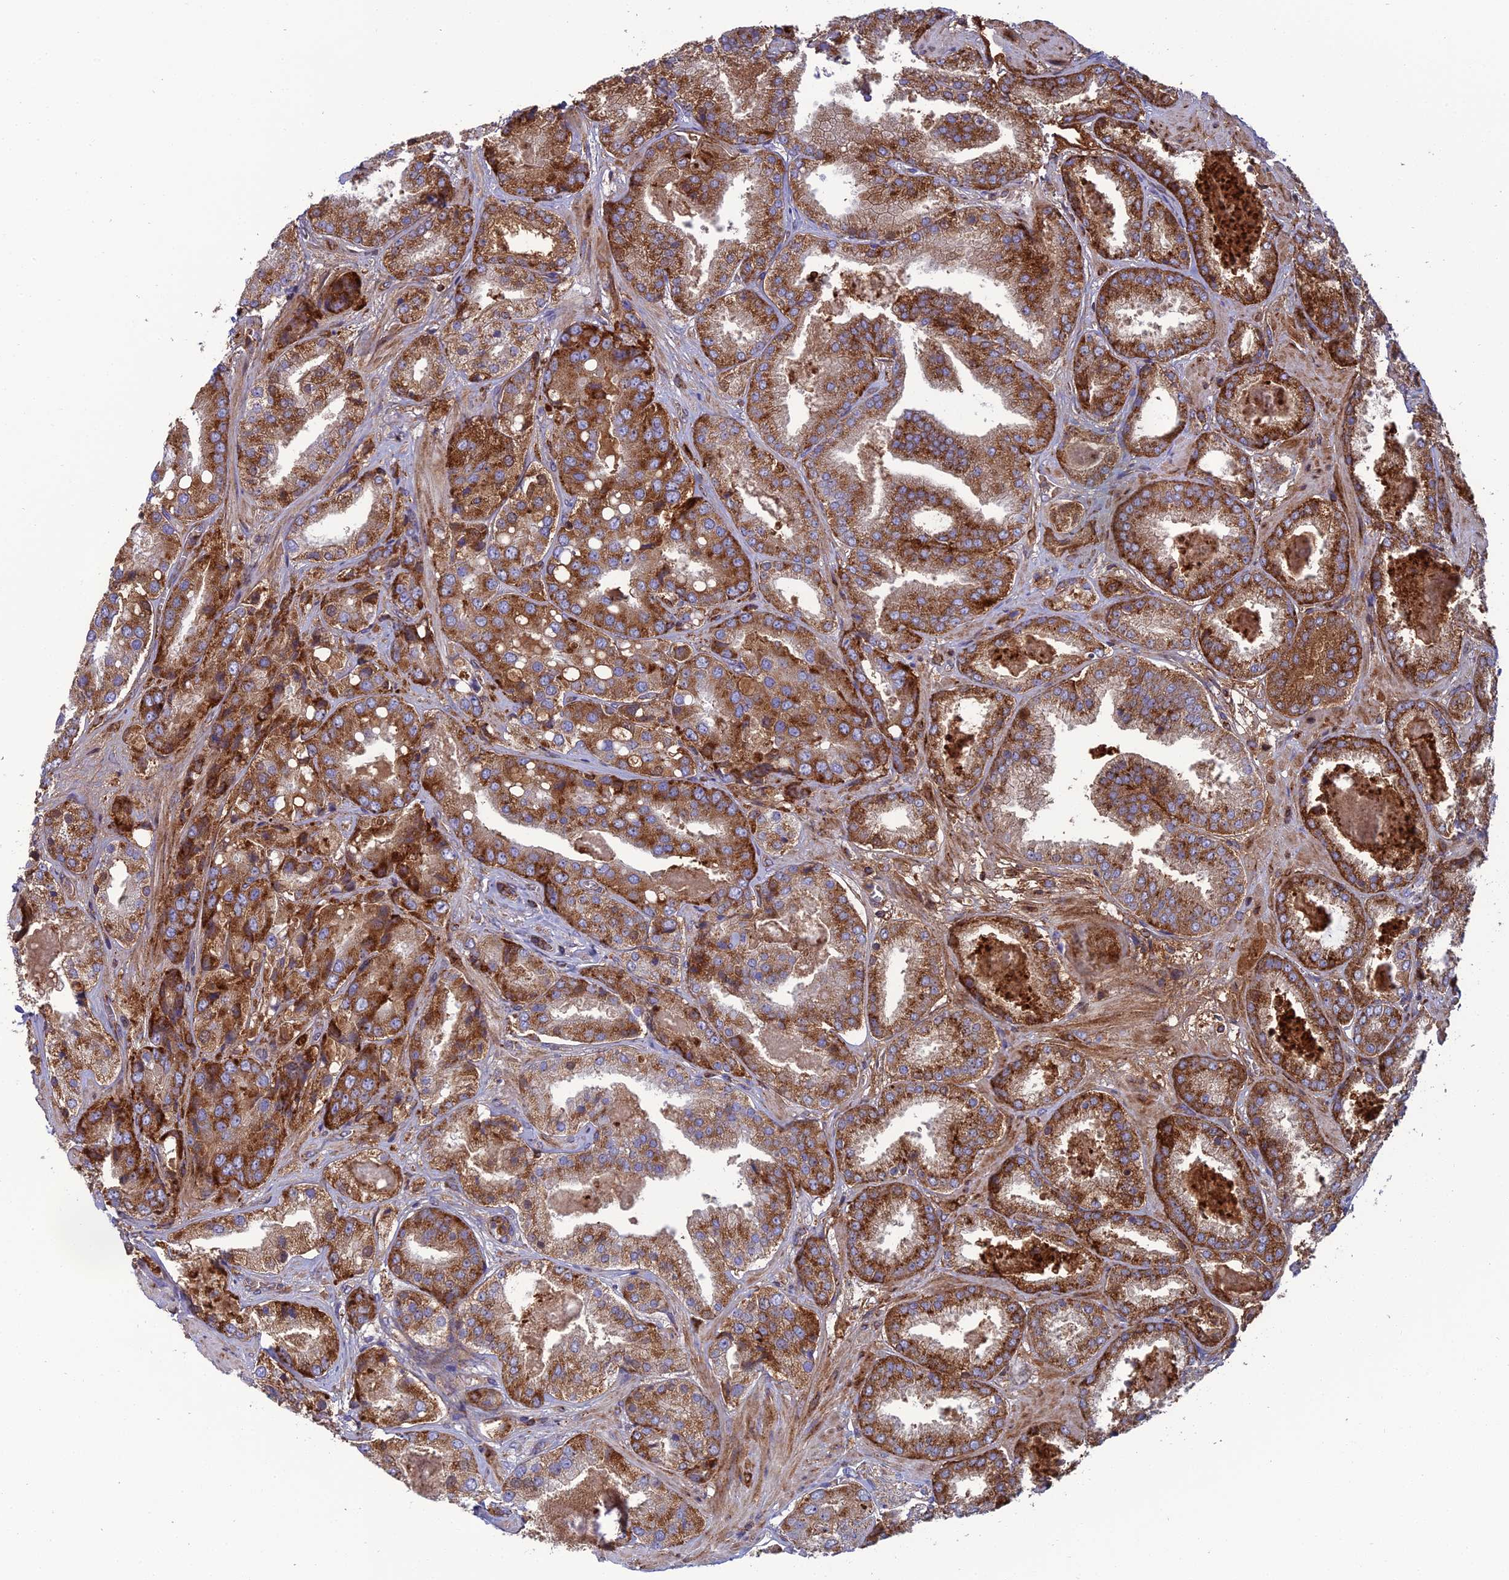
{"staining": {"intensity": "strong", "quantity": ">75%", "location": "cytoplasmic/membranous"}, "tissue": "prostate cancer", "cell_type": "Tumor cells", "image_type": "cancer", "snomed": [{"axis": "morphology", "description": "Adenocarcinoma, High grade"}, {"axis": "topography", "description": "Prostate"}], "caption": "An IHC histopathology image of neoplastic tissue is shown. Protein staining in brown highlights strong cytoplasmic/membranous positivity in prostate high-grade adenocarcinoma within tumor cells.", "gene": "LNPEP", "patient": {"sex": "male", "age": 63}}